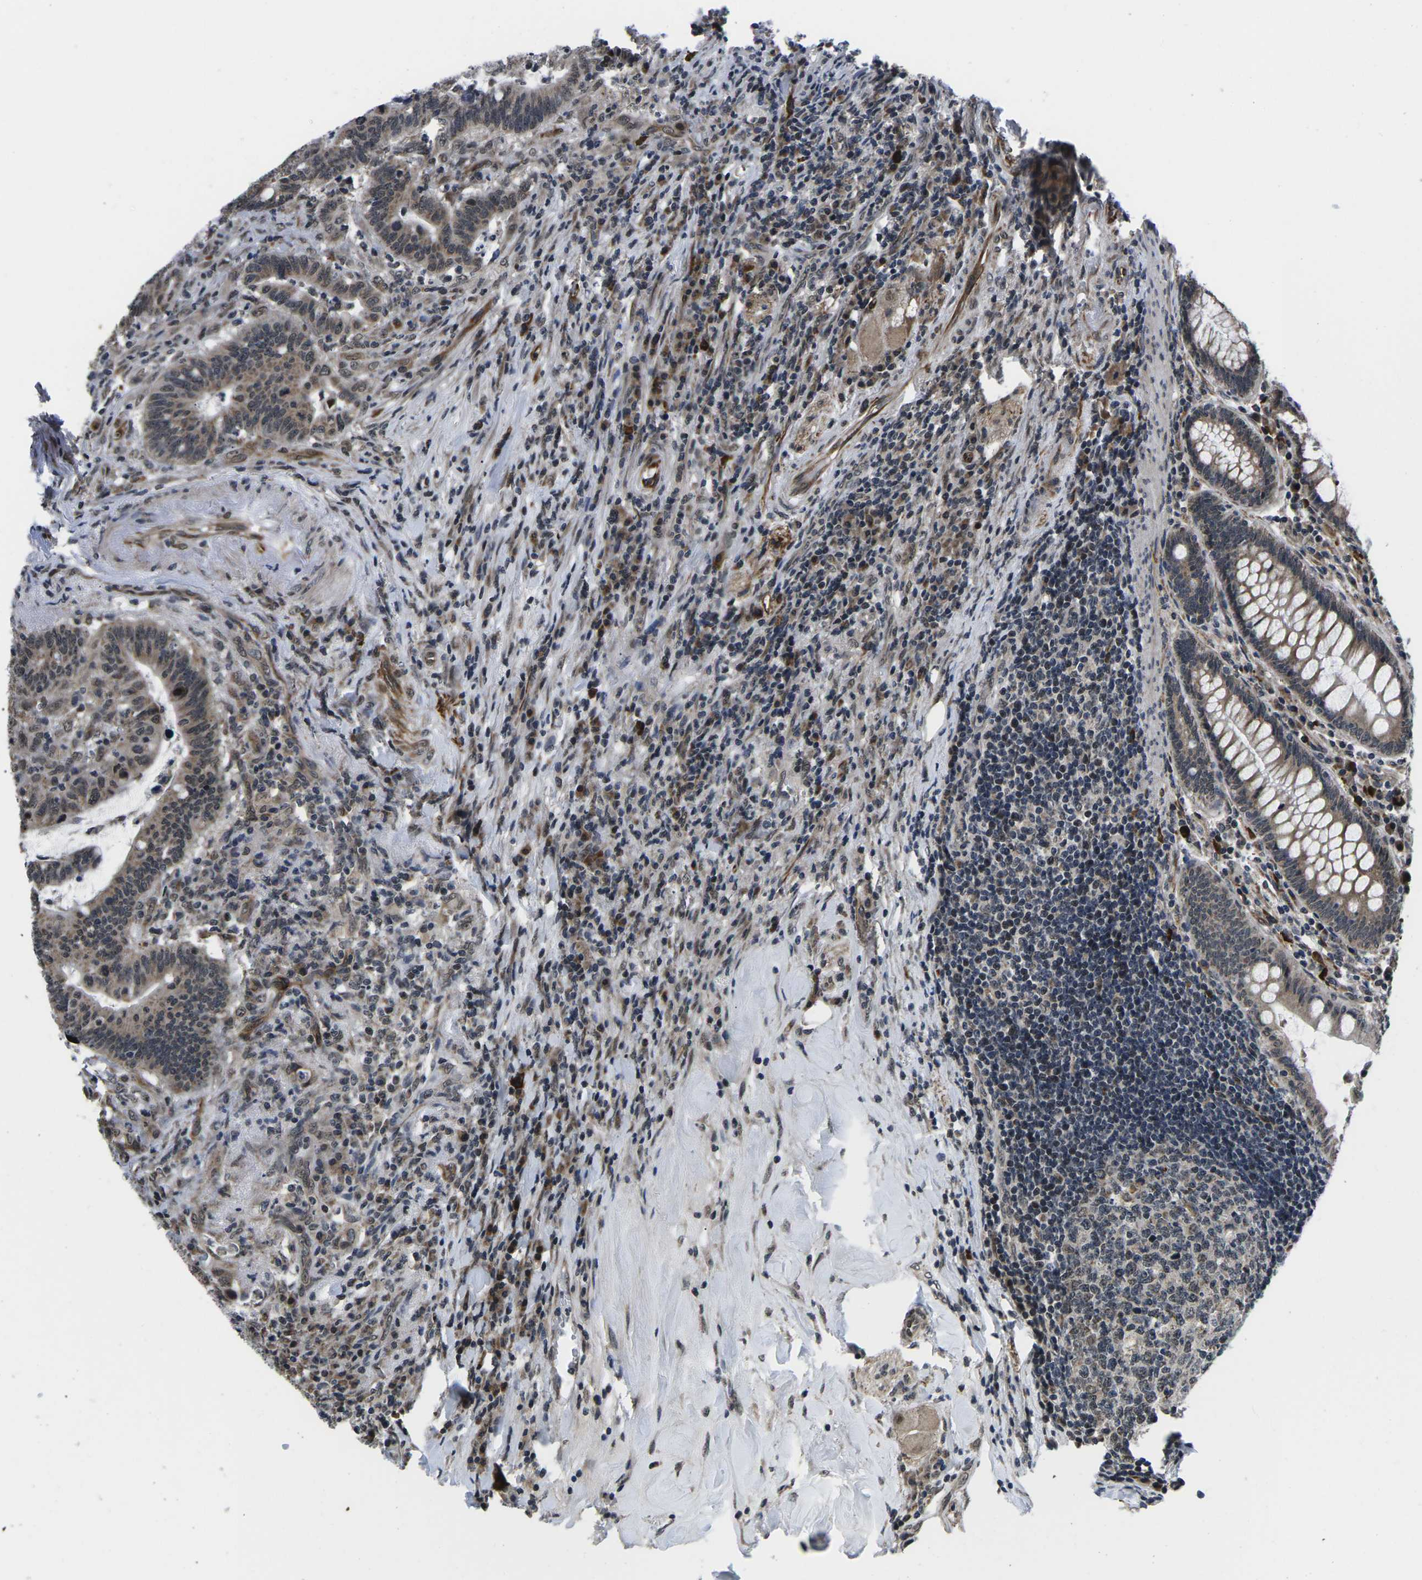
{"staining": {"intensity": "moderate", "quantity": "25%-75%", "location": "cytoplasmic/membranous,nuclear"}, "tissue": "colorectal cancer", "cell_type": "Tumor cells", "image_type": "cancer", "snomed": [{"axis": "morphology", "description": "Normal tissue, NOS"}, {"axis": "morphology", "description": "Adenocarcinoma, NOS"}, {"axis": "topography", "description": "Colon"}], "caption": "Immunohistochemical staining of human colorectal cancer reveals medium levels of moderate cytoplasmic/membranous and nuclear protein staining in about 25%-75% of tumor cells. (Brightfield microscopy of DAB IHC at high magnification).", "gene": "CCNE1", "patient": {"sex": "female", "age": 66}}